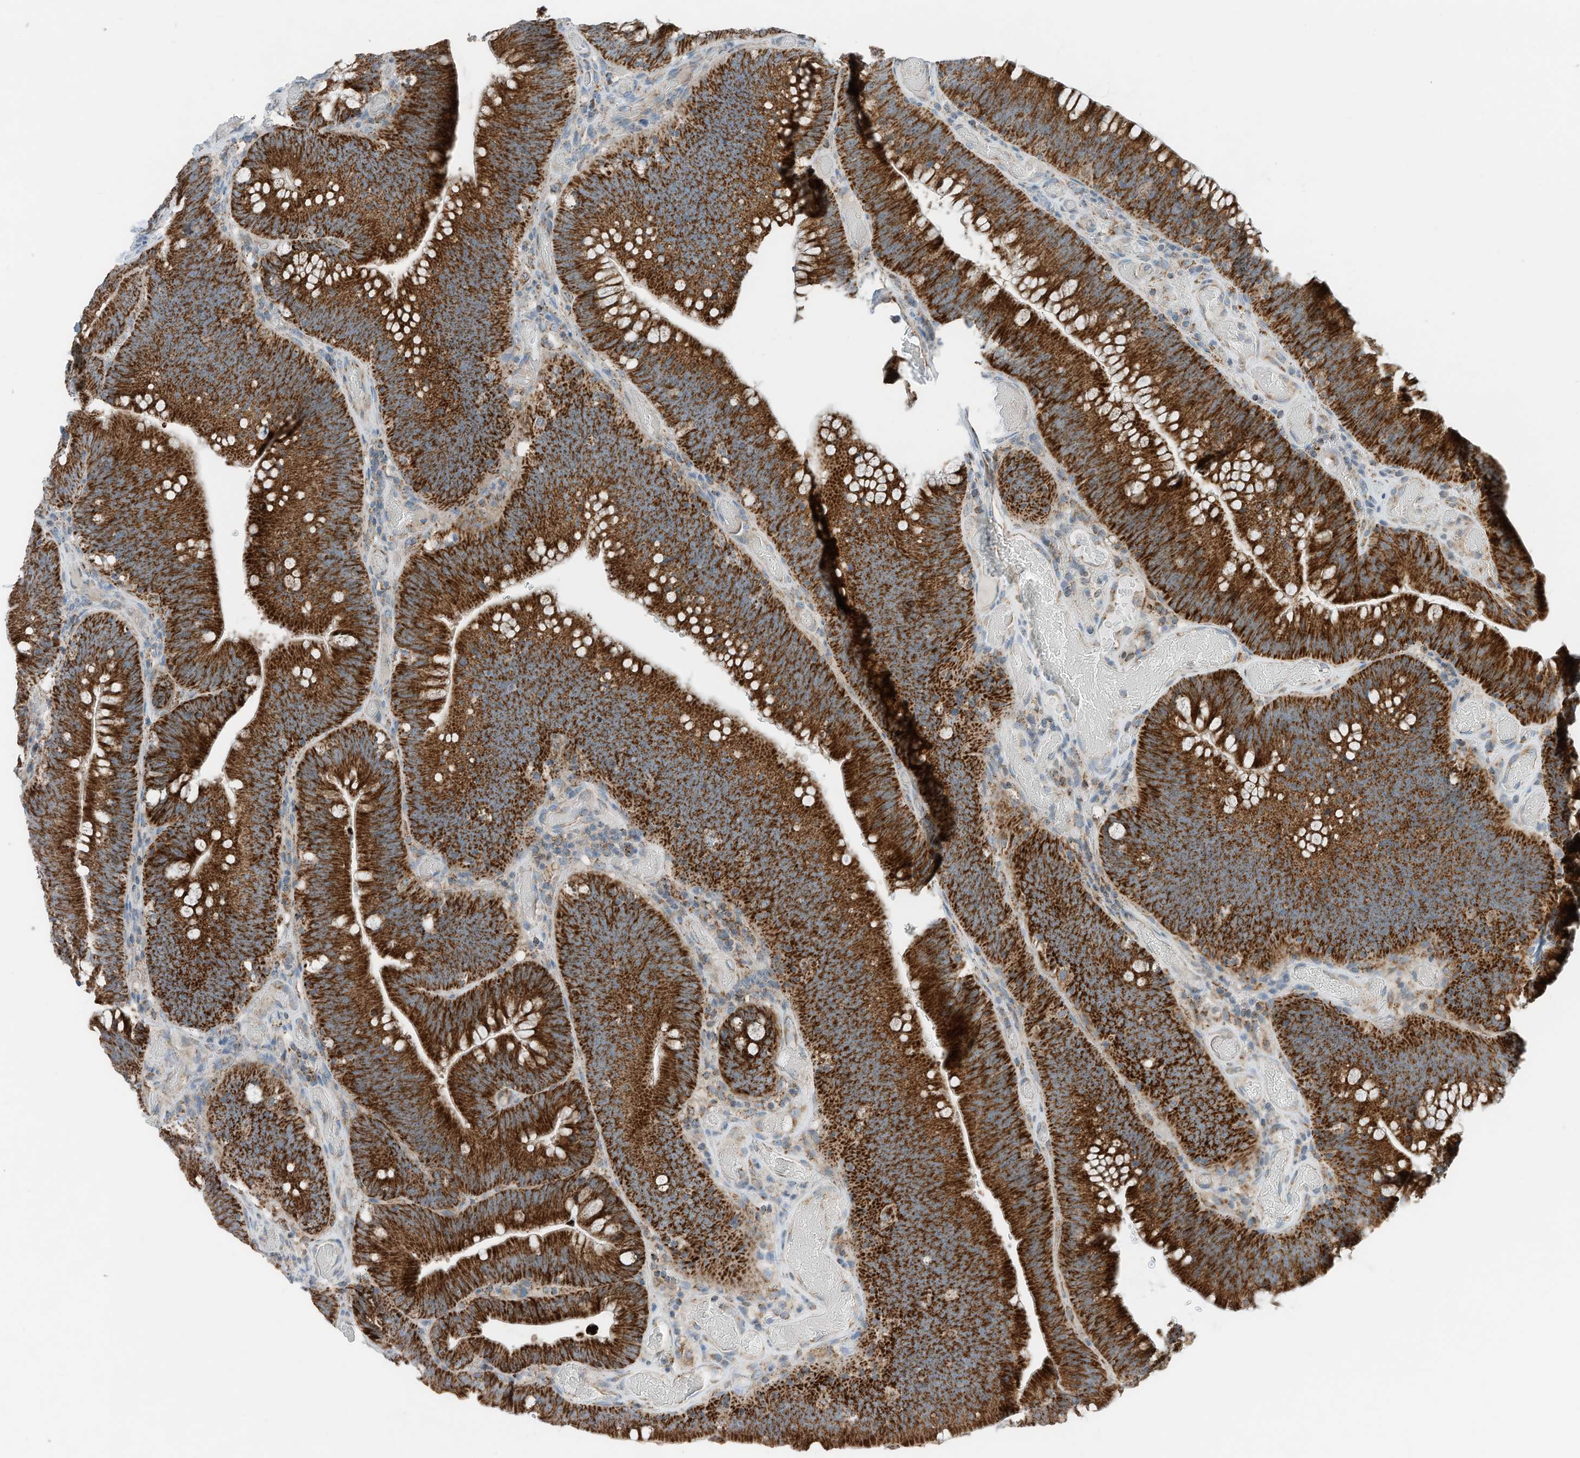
{"staining": {"intensity": "strong", "quantity": ">75%", "location": "cytoplasmic/membranous"}, "tissue": "colorectal cancer", "cell_type": "Tumor cells", "image_type": "cancer", "snomed": [{"axis": "morphology", "description": "Normal tissue, NOS"}, {"axis": "topography", "description": "Colon"}], "caption": "Strong cytoplasmic/membranous protein expression is seen in about >75% of tumor cells in colorectal cancer. Using DAB (brown) and hematoxylin (blue) stains, captured at high magnification using brightfield microscopy.", "gene": "RMND1", "patient": {"sex": "female", "age": 82}}